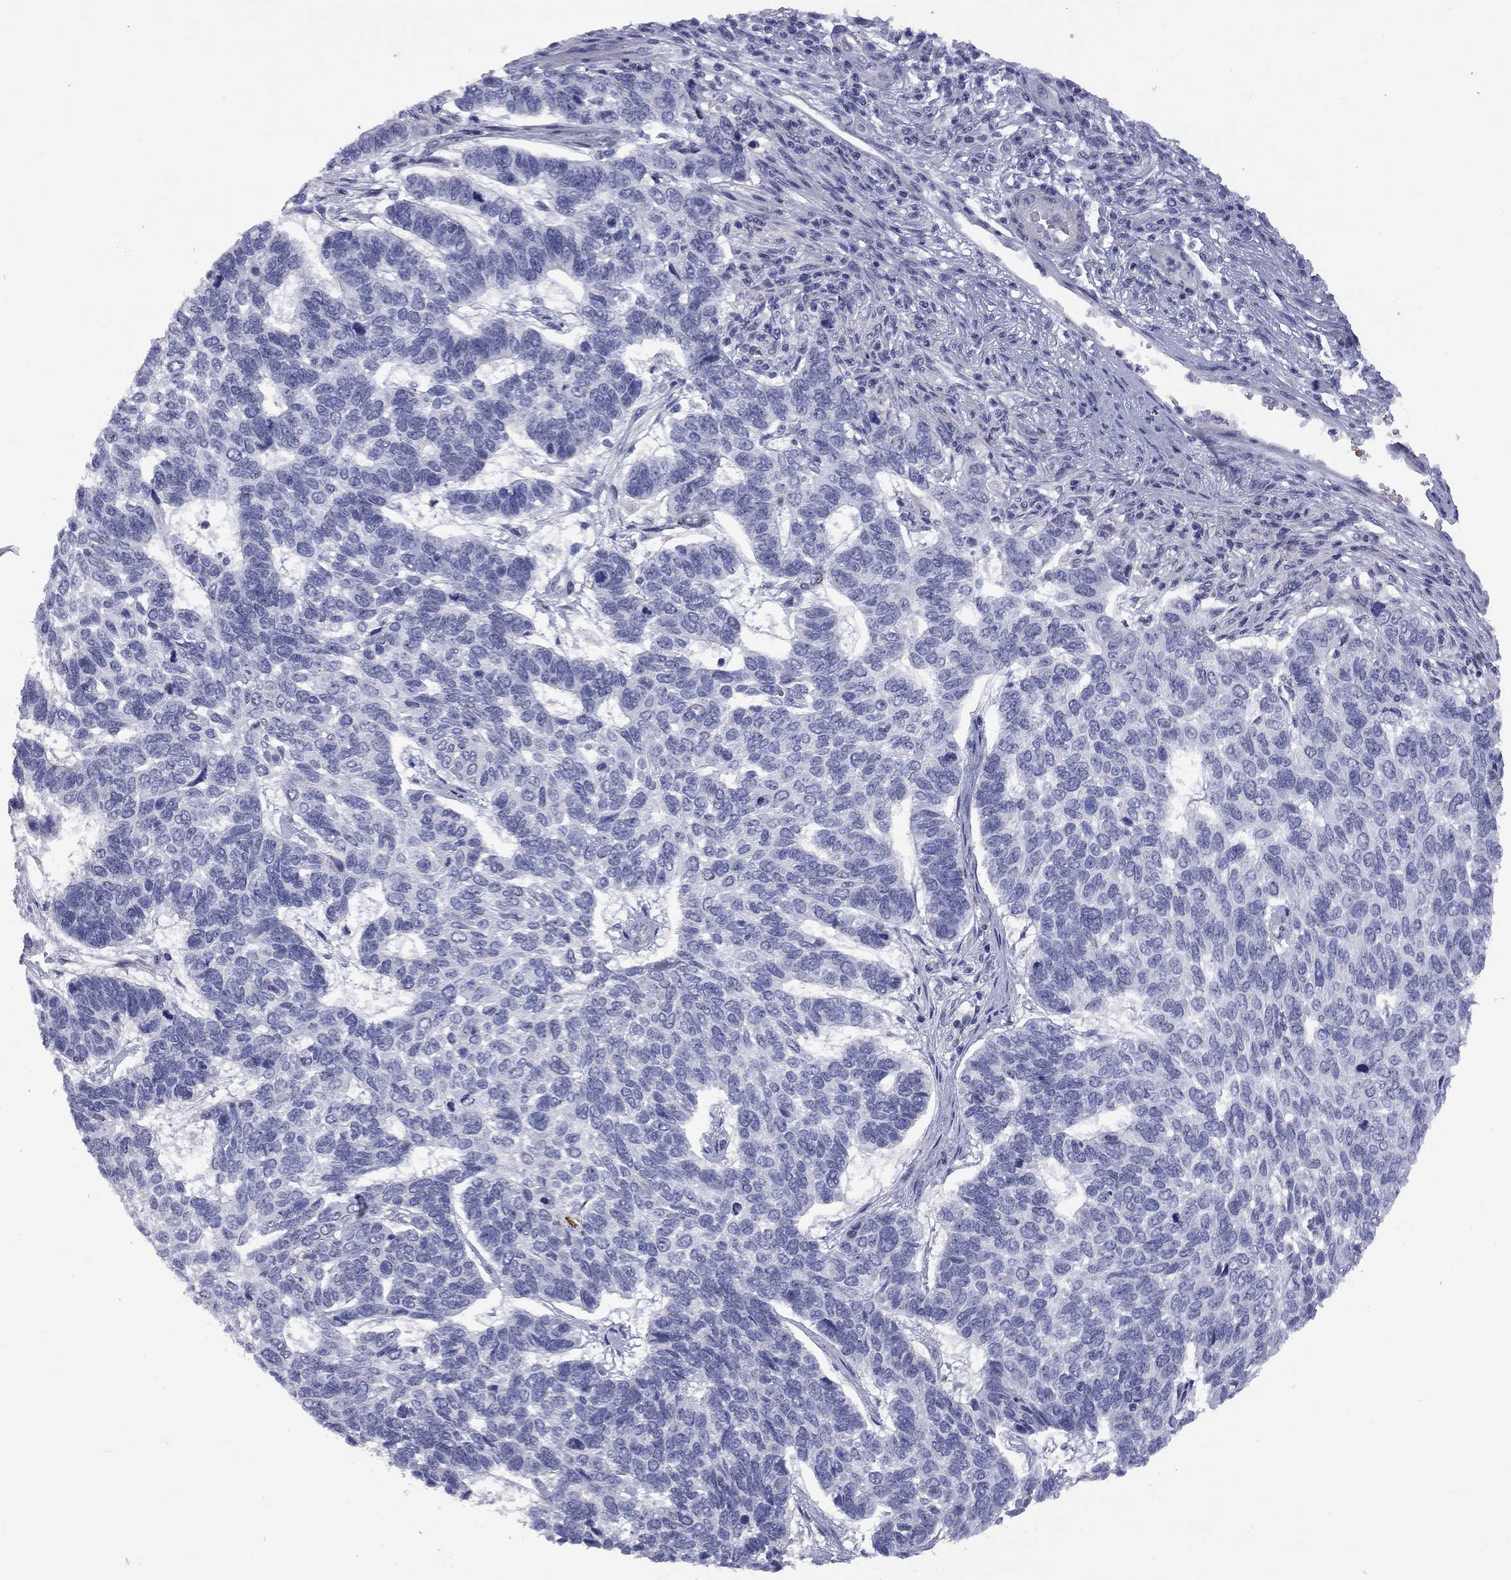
{"staining": {"intensity": "negative", "quantity": "none", "location": "none"}, "tissue": "skin cancer", "cell_type": "Tumor cells", "image_type": "cancer", "snomed": [{"axis": "morphology", "description": "Basal cell carcinoma"}, {"axis": "topography", "description": "Skin"}], "caption": "The immunohistochemistry (IHC) photomicrograph has no significant positivity in tumor cells of skin cancer tissue. Brightfield microscopy of immunohistochemistry stained with DAB (3,3'-diaminobenzidine) (brown) and hematoxylin (blue), captured at high magnification.", "gene": "GSG1L", "patient": {"sex": "female", "age": 65}}